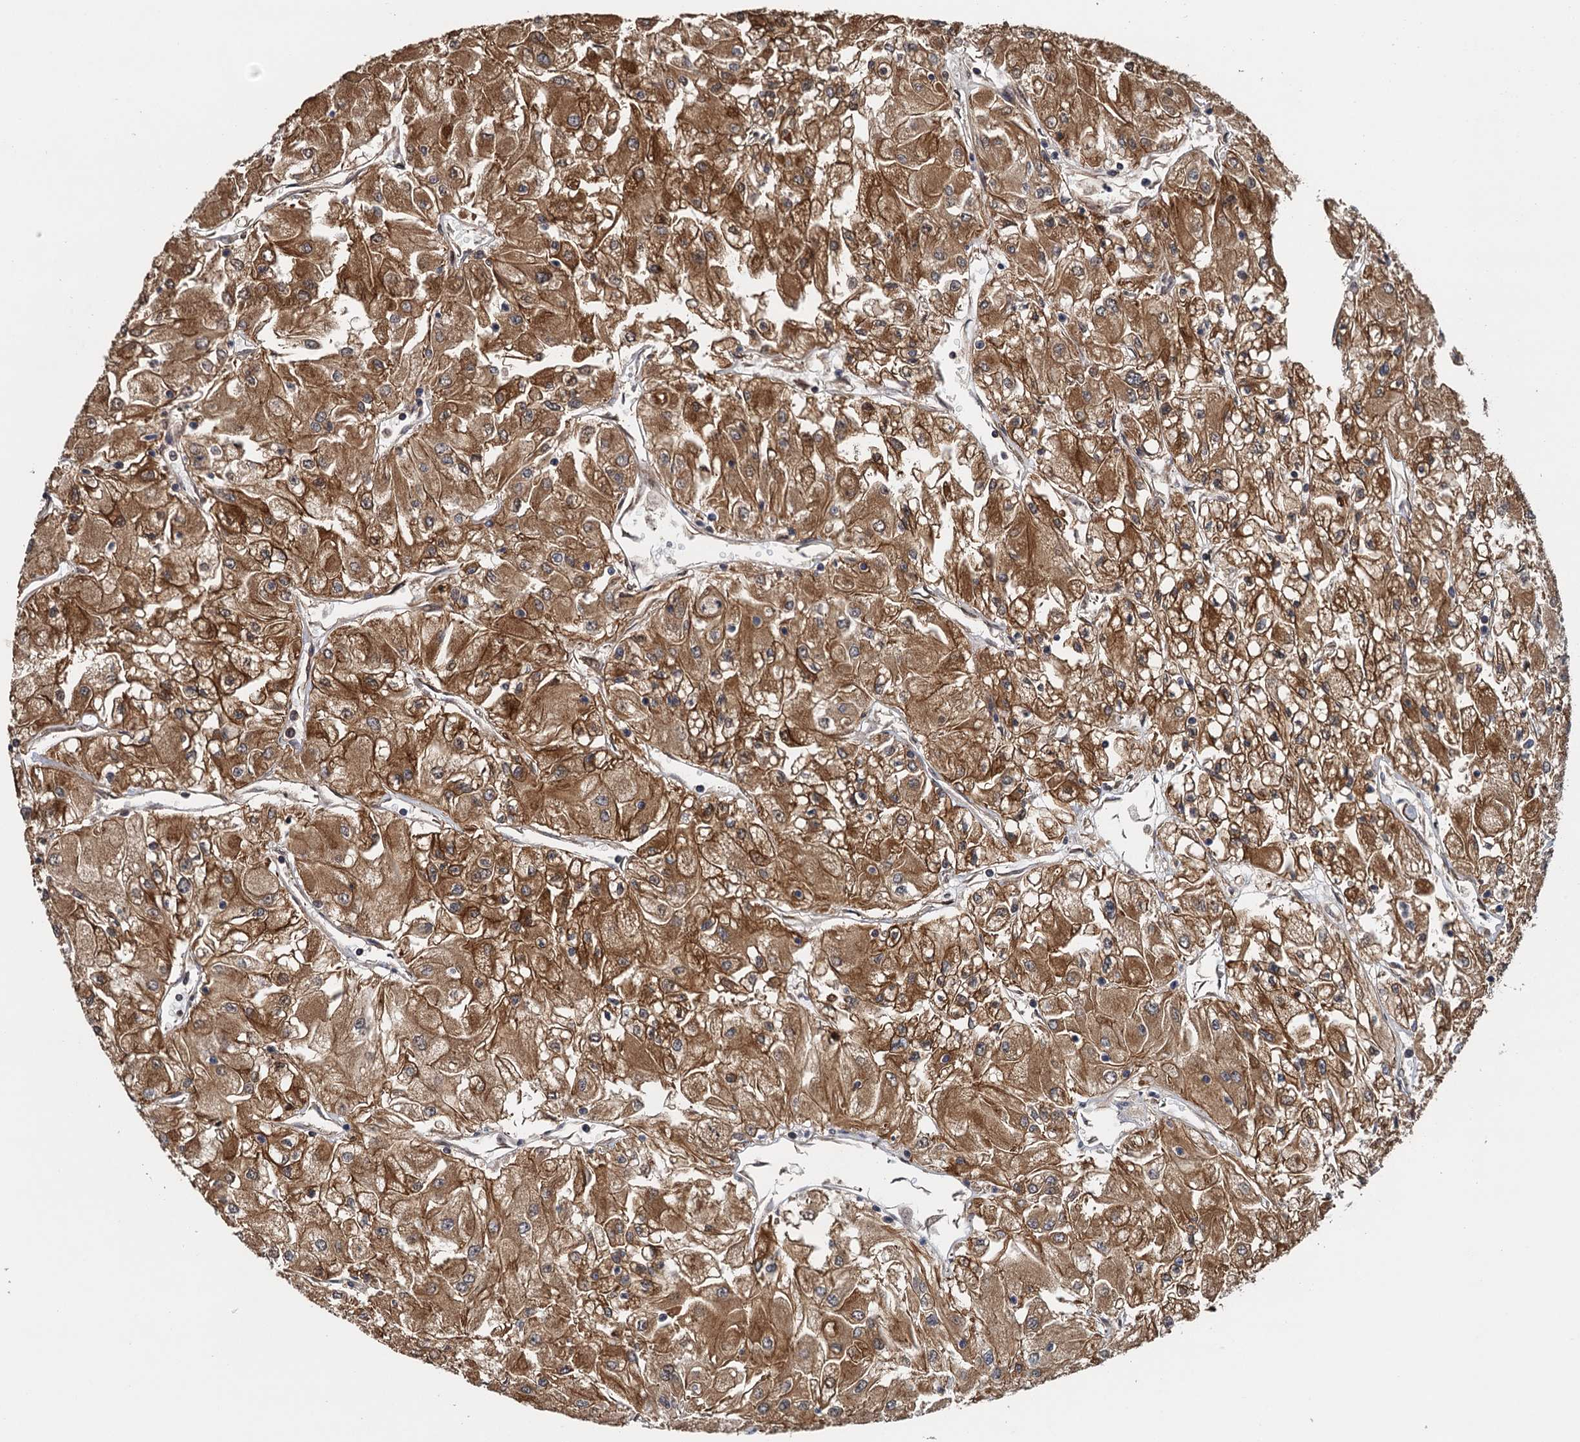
{"staining": {"intensity": "moderate", "quantity": ">75%", "location": "cytoplasmic/membranous"}, "tissue": "renal cancer", "cell_type": "Tumor cells", "image_type": "cancer", "snomed": [{"axis": "morphology", "description": "Adenocarcinoma, NOS"}, {"axis": "topography", "description": "Kidney"}], "caption": "Immunohistochemical staining of human renal adenocarcinoma shows medium levels of moderate cytoplasmic/membranous protein staining in approximately >75% of tumor cells. (brown staining indicates protein expression, while blue staining denotes nuclei).", "gene": "MEAK7", "patient": {"sex": "male", "age": 80}}